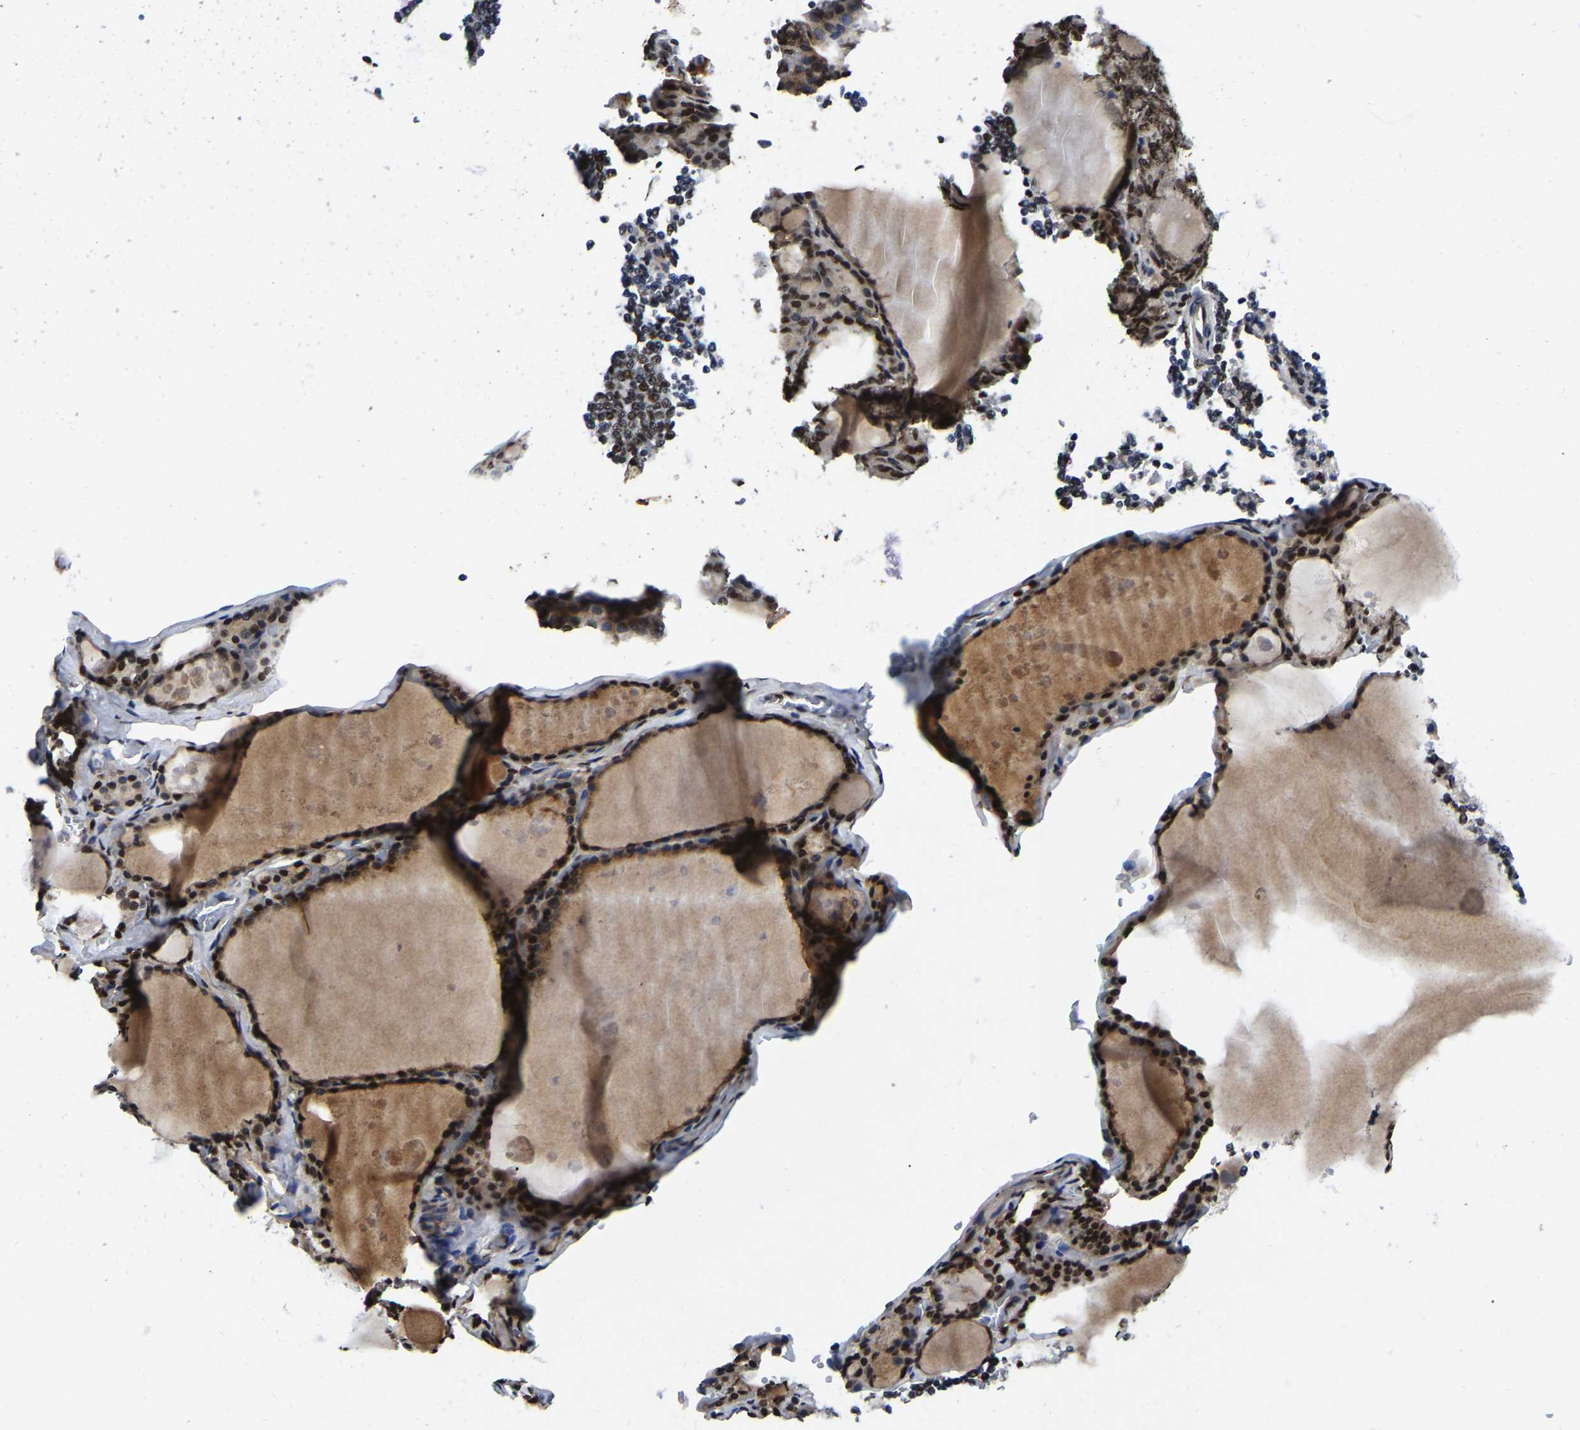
{"staining": {"intensity": "strong", "quantity": ">75%", "location": "nuclear"}, "tissue": "thyroid gland", "cell_type": "Glandular cells", "image_type": "normal", "snomed": [{"axis": "morphology", "description": "Normal tissue, NOS"}, {"axis": "topography", "description": "Thyroid gland"}], "caption": "Immunohistochemistry (IHC) (DAB) staining of benign human thyroid gland reveals strong nuclear protein positivity in approximately >75% of glandular cells.", "gene": "TRIM35", "patient": {"sex": "male", "age": 56}}